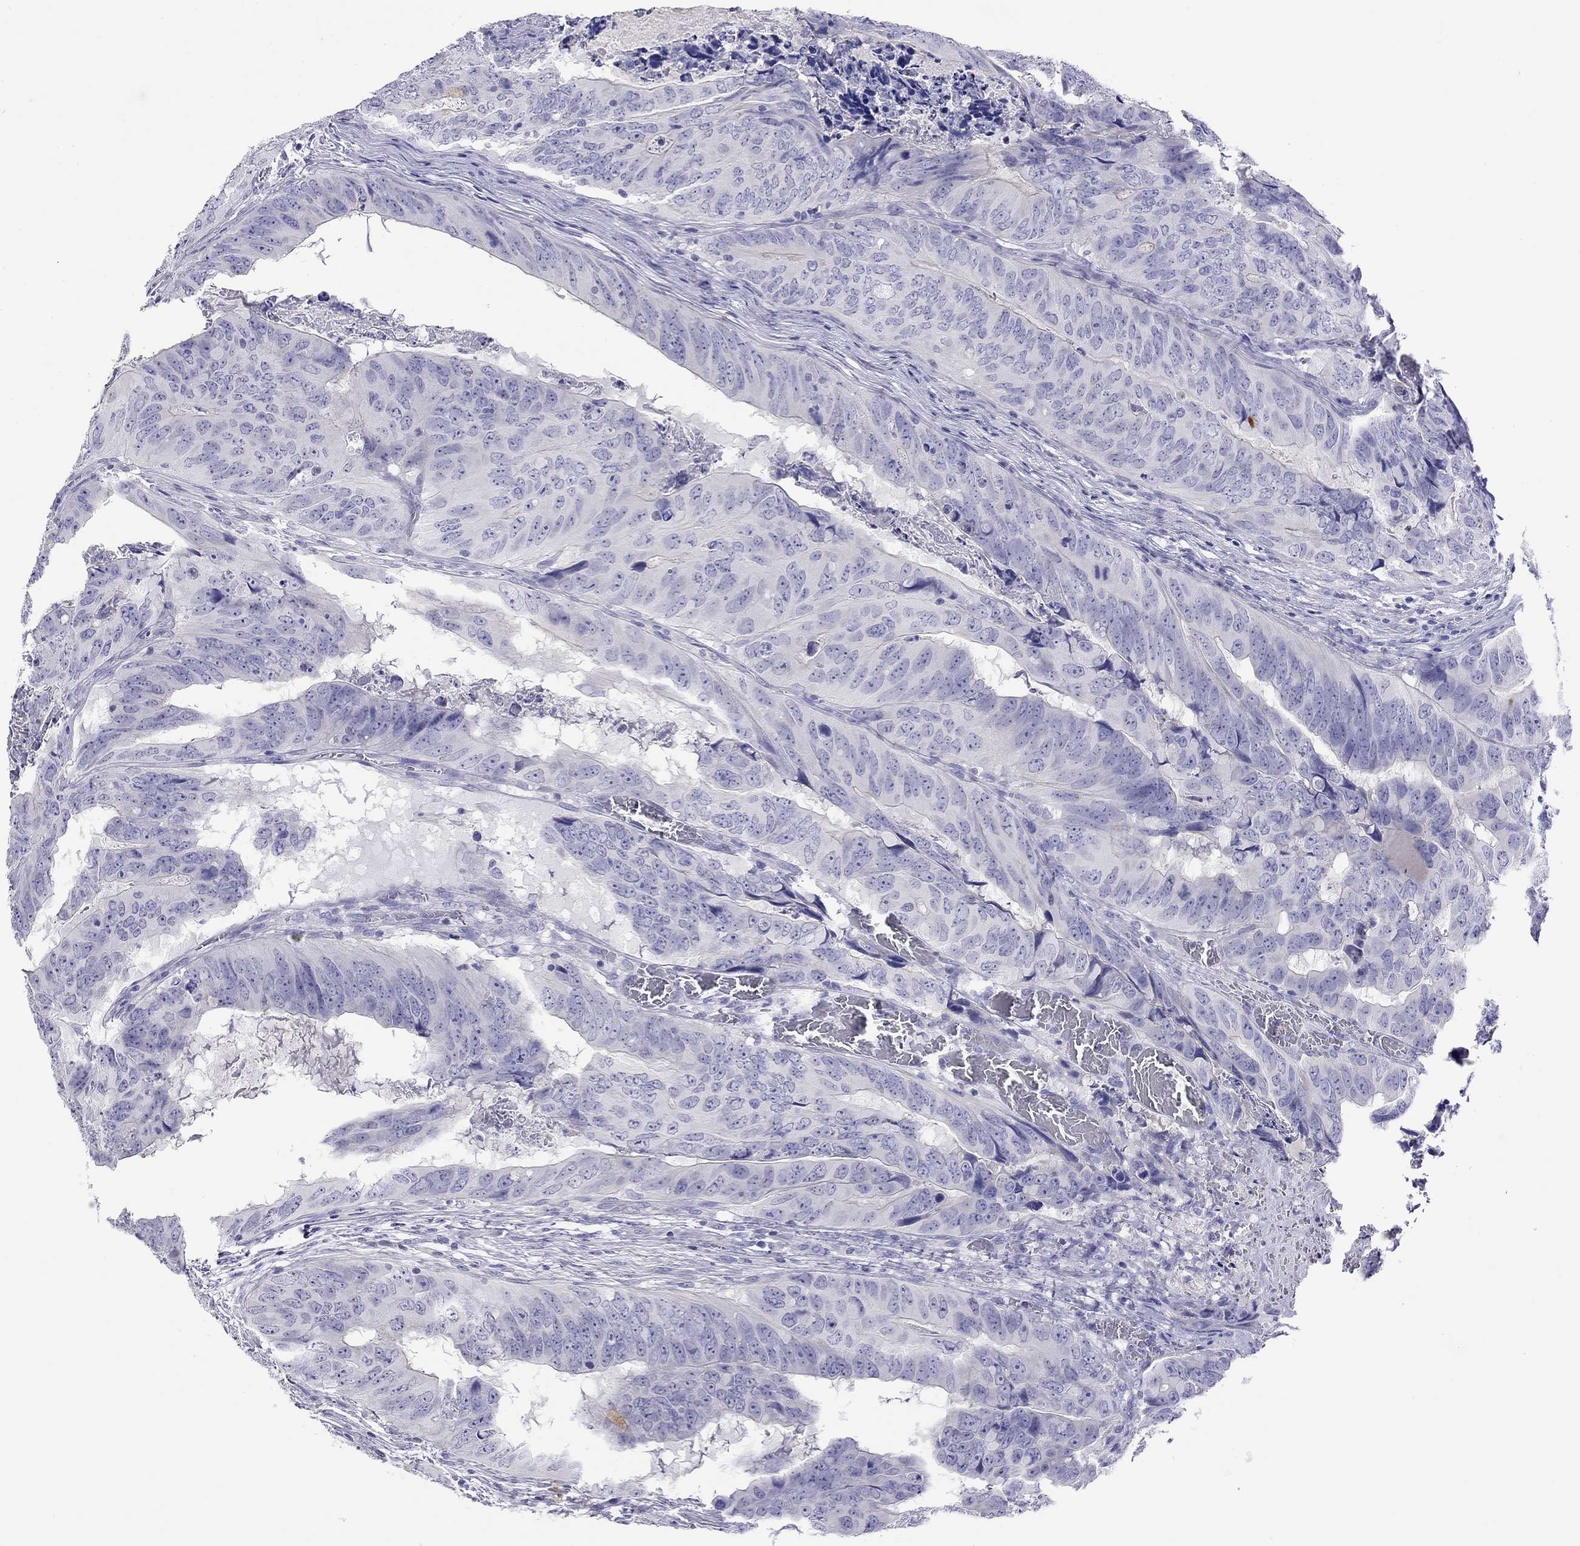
{"staining": {"intensity": "negative", "quantity": "none", "location": "none"}, "tissue": "colorectal cancer", "cell_type": "Tumor cells", "image_type": "cancer", "snomed": [{"axis": "morphology", "description": "Adenocarcinoma, NOS"}, {"axis": "topography", "description": "Colon"}], "caption": "Photomicrograph shows no significant protein expression in tumor cells of adenocarcinoma (colorectal).", "gene": "CAPNS2", "patient": {"sex": "male", "age": 79}}